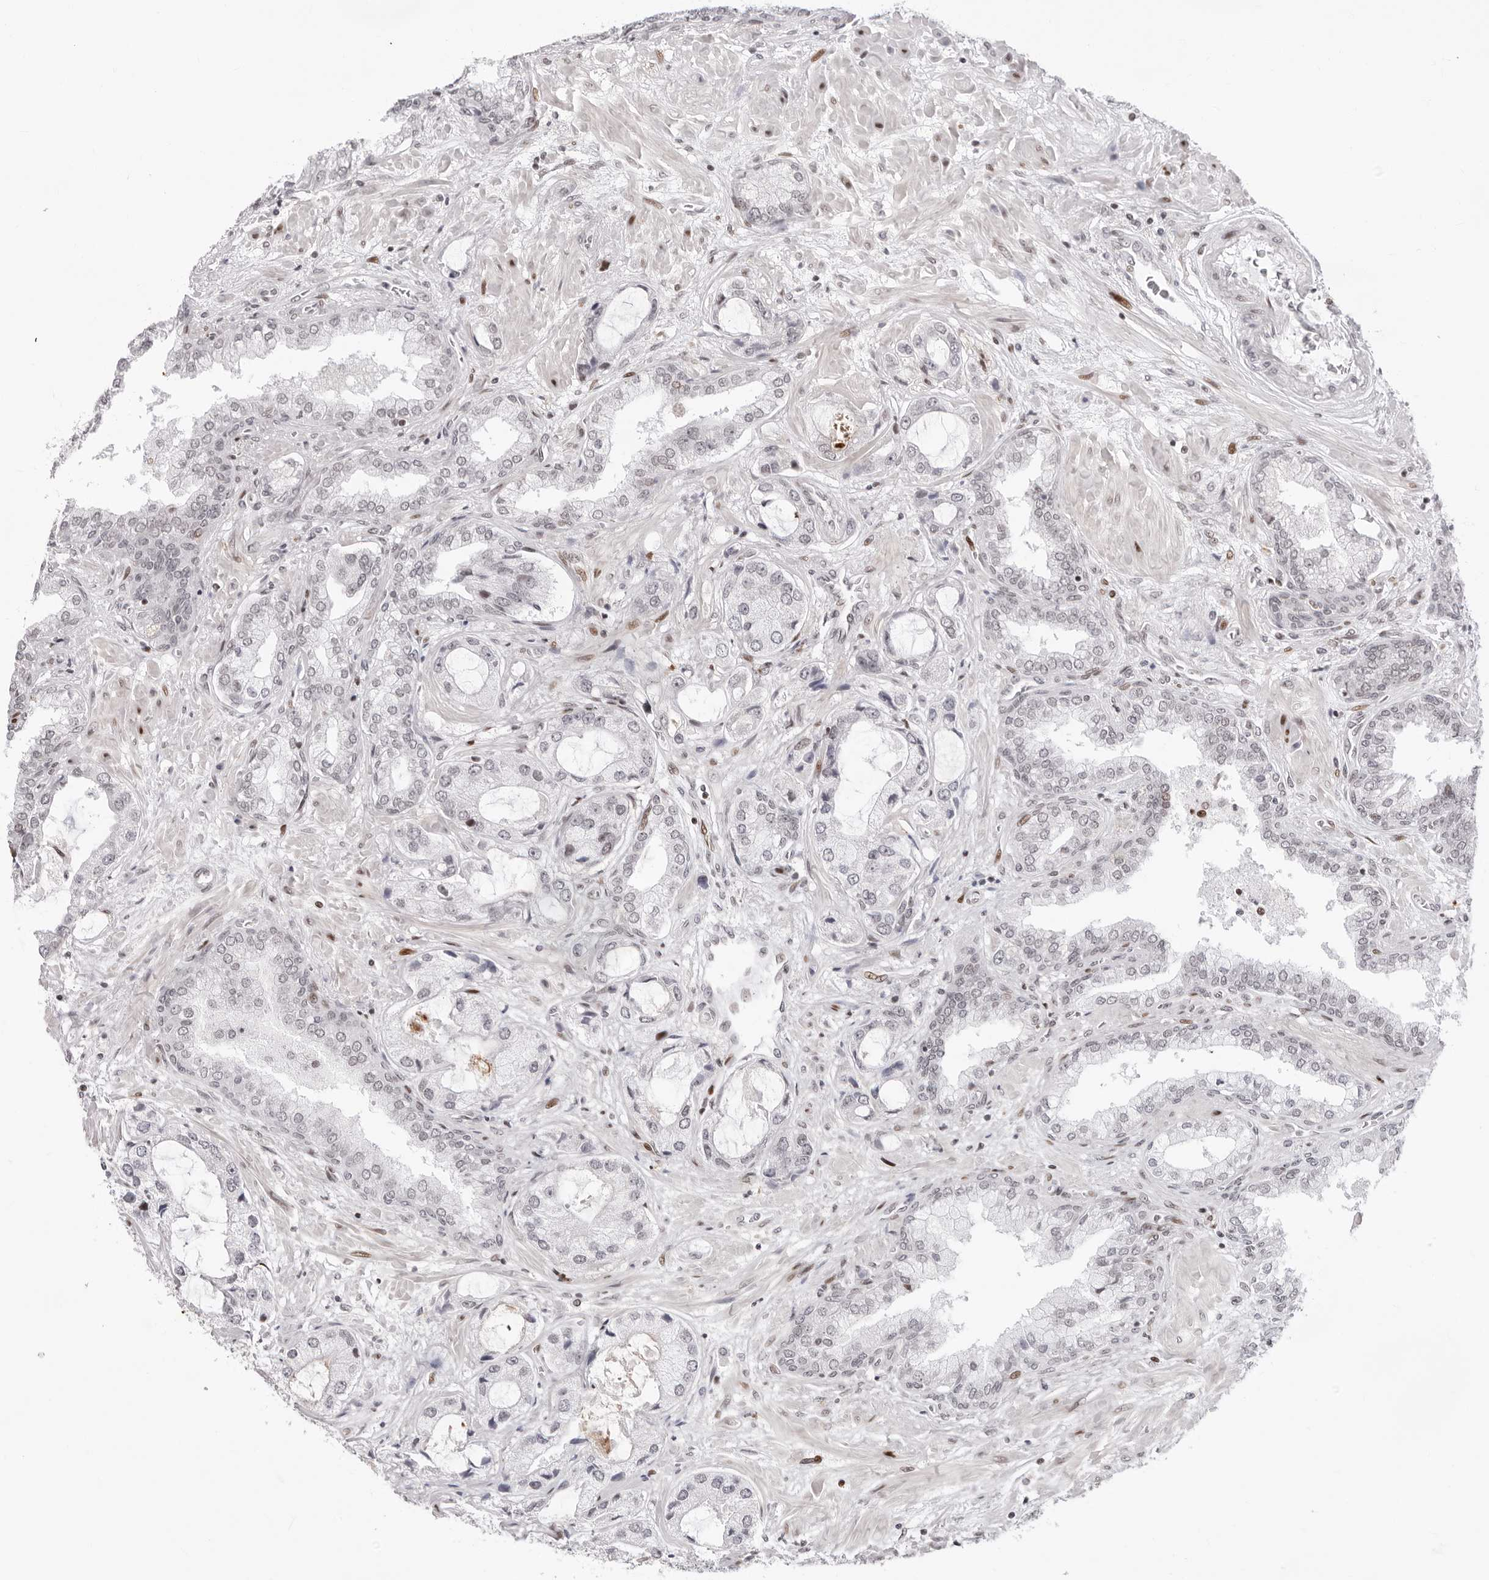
{"staining": {"intensity": "negative", "quantity": "none", "location": "none"}, "tissue": "prostate cancer", "cell_type": "Tumor cells", "image_type": "cancer", "snomed": [{"axis": "morphology", "description": "Normal tissue, NOS"}, {"axis": "morphology", "description": "Adenocarcinoma, High grade"}, {"axis": "topography", "description": "Prostate"}, {"axis": "topography", "description": "Peripheral nerve tissue"}], "caption": "Photomicrograph shows no significant protein positivity in tumor cells of high-grade adenocarcinoma (prostate).", "gene": "NTPCR", "patient": {"sex": "male", "age": 59}}